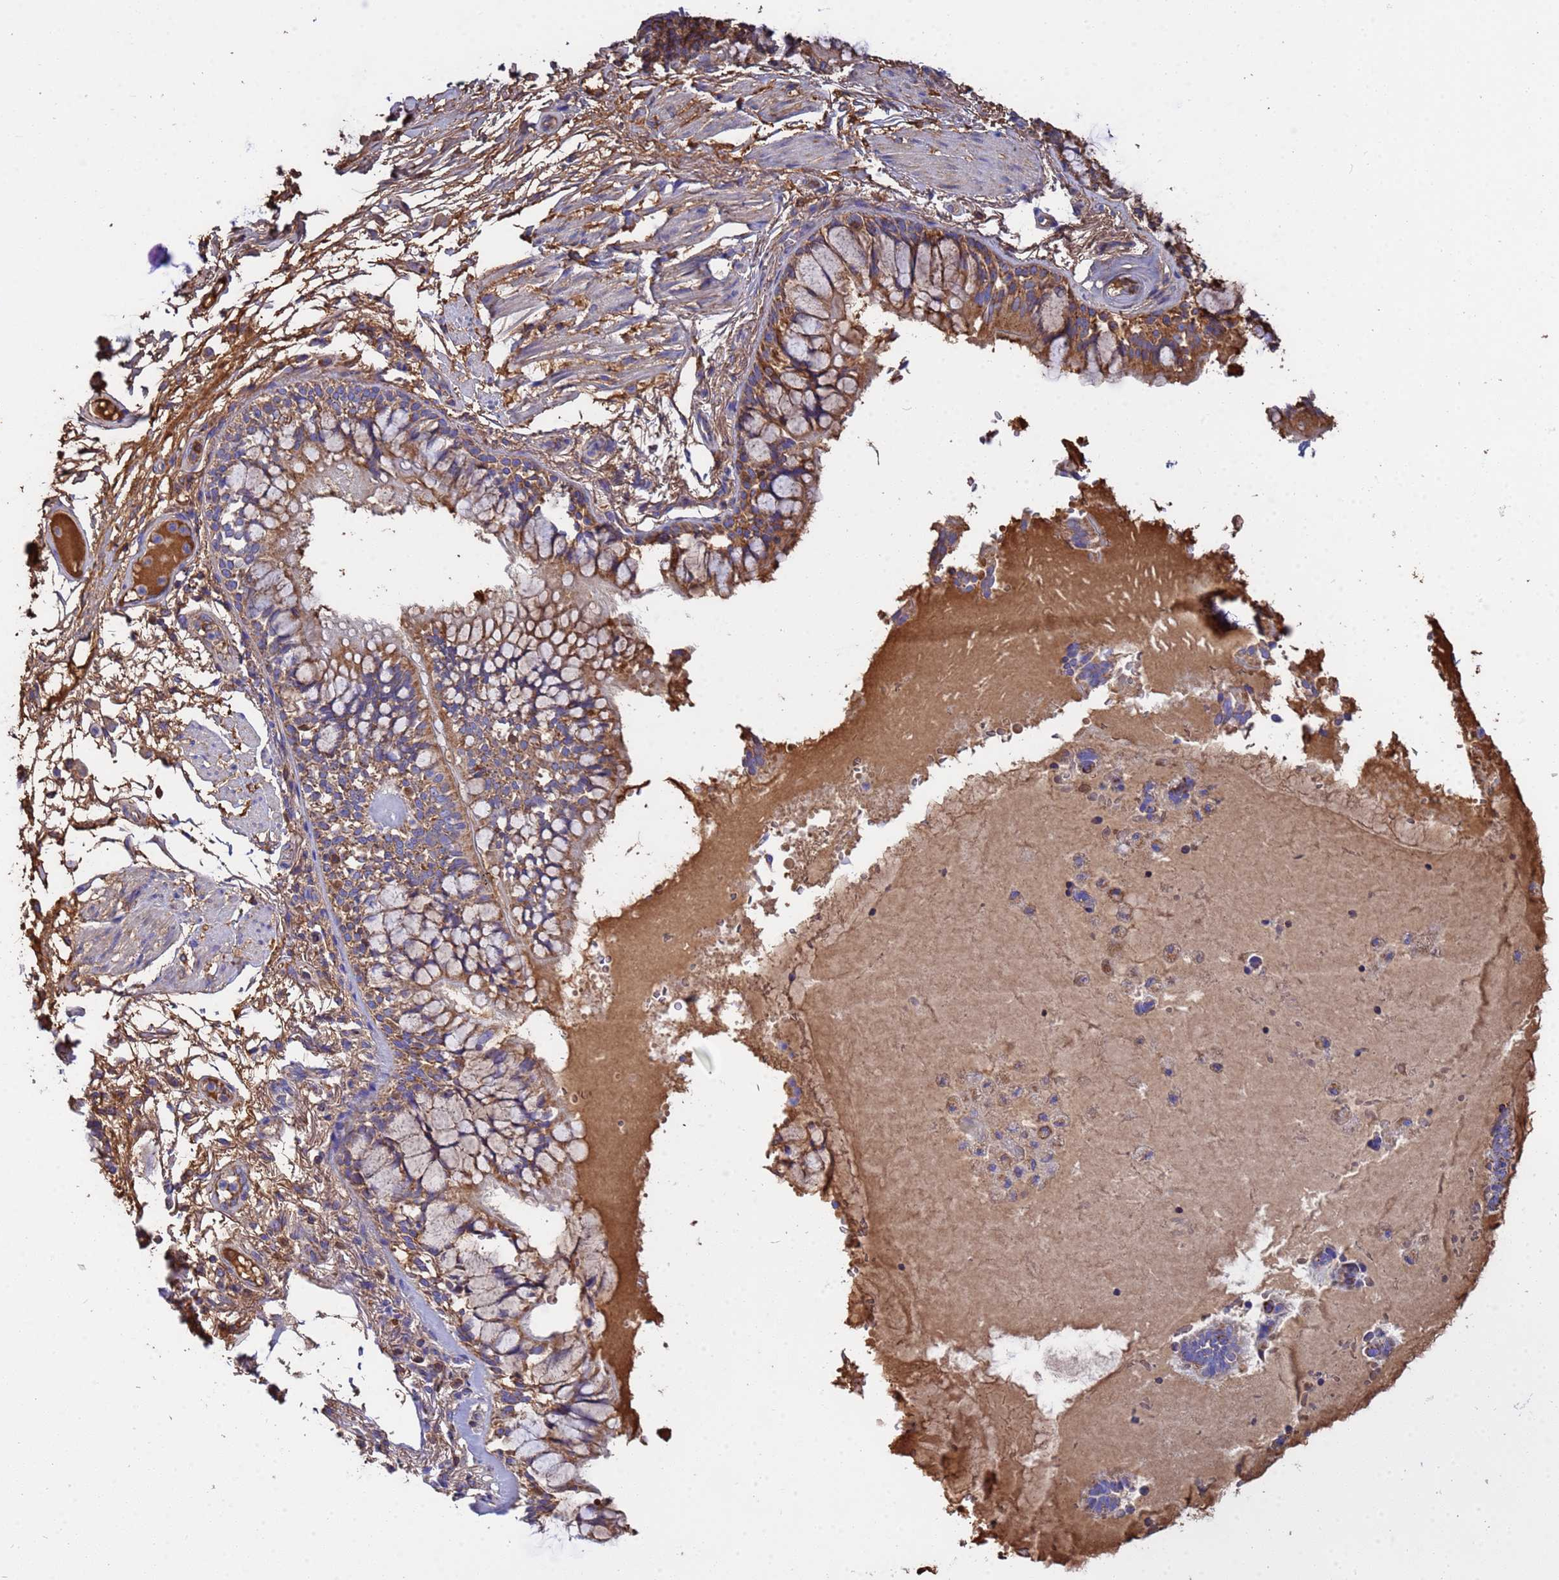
{"staining": {"intensity": "moderate", "quantity": ">75%", "location": "cytoplasmic/membranous"}, "tissue": "bronchus", "cell_type": "Respiratory epithelial cells", "image_type": "normal", "snomed": [{"axis": "morphology", "description": "Normal tissue, NOS"}, {"axis": "topography", "description": "Bronchus"}], "caption": "There is medium levels of moderate cytoplasmic/membranous positivity in respiratory epithelial cells of benign bronchus, as demonstrated by immunohistochemical staining (brown color).", "gene": "GLUD1", "patient": {"sex": "male", "age": 70}}